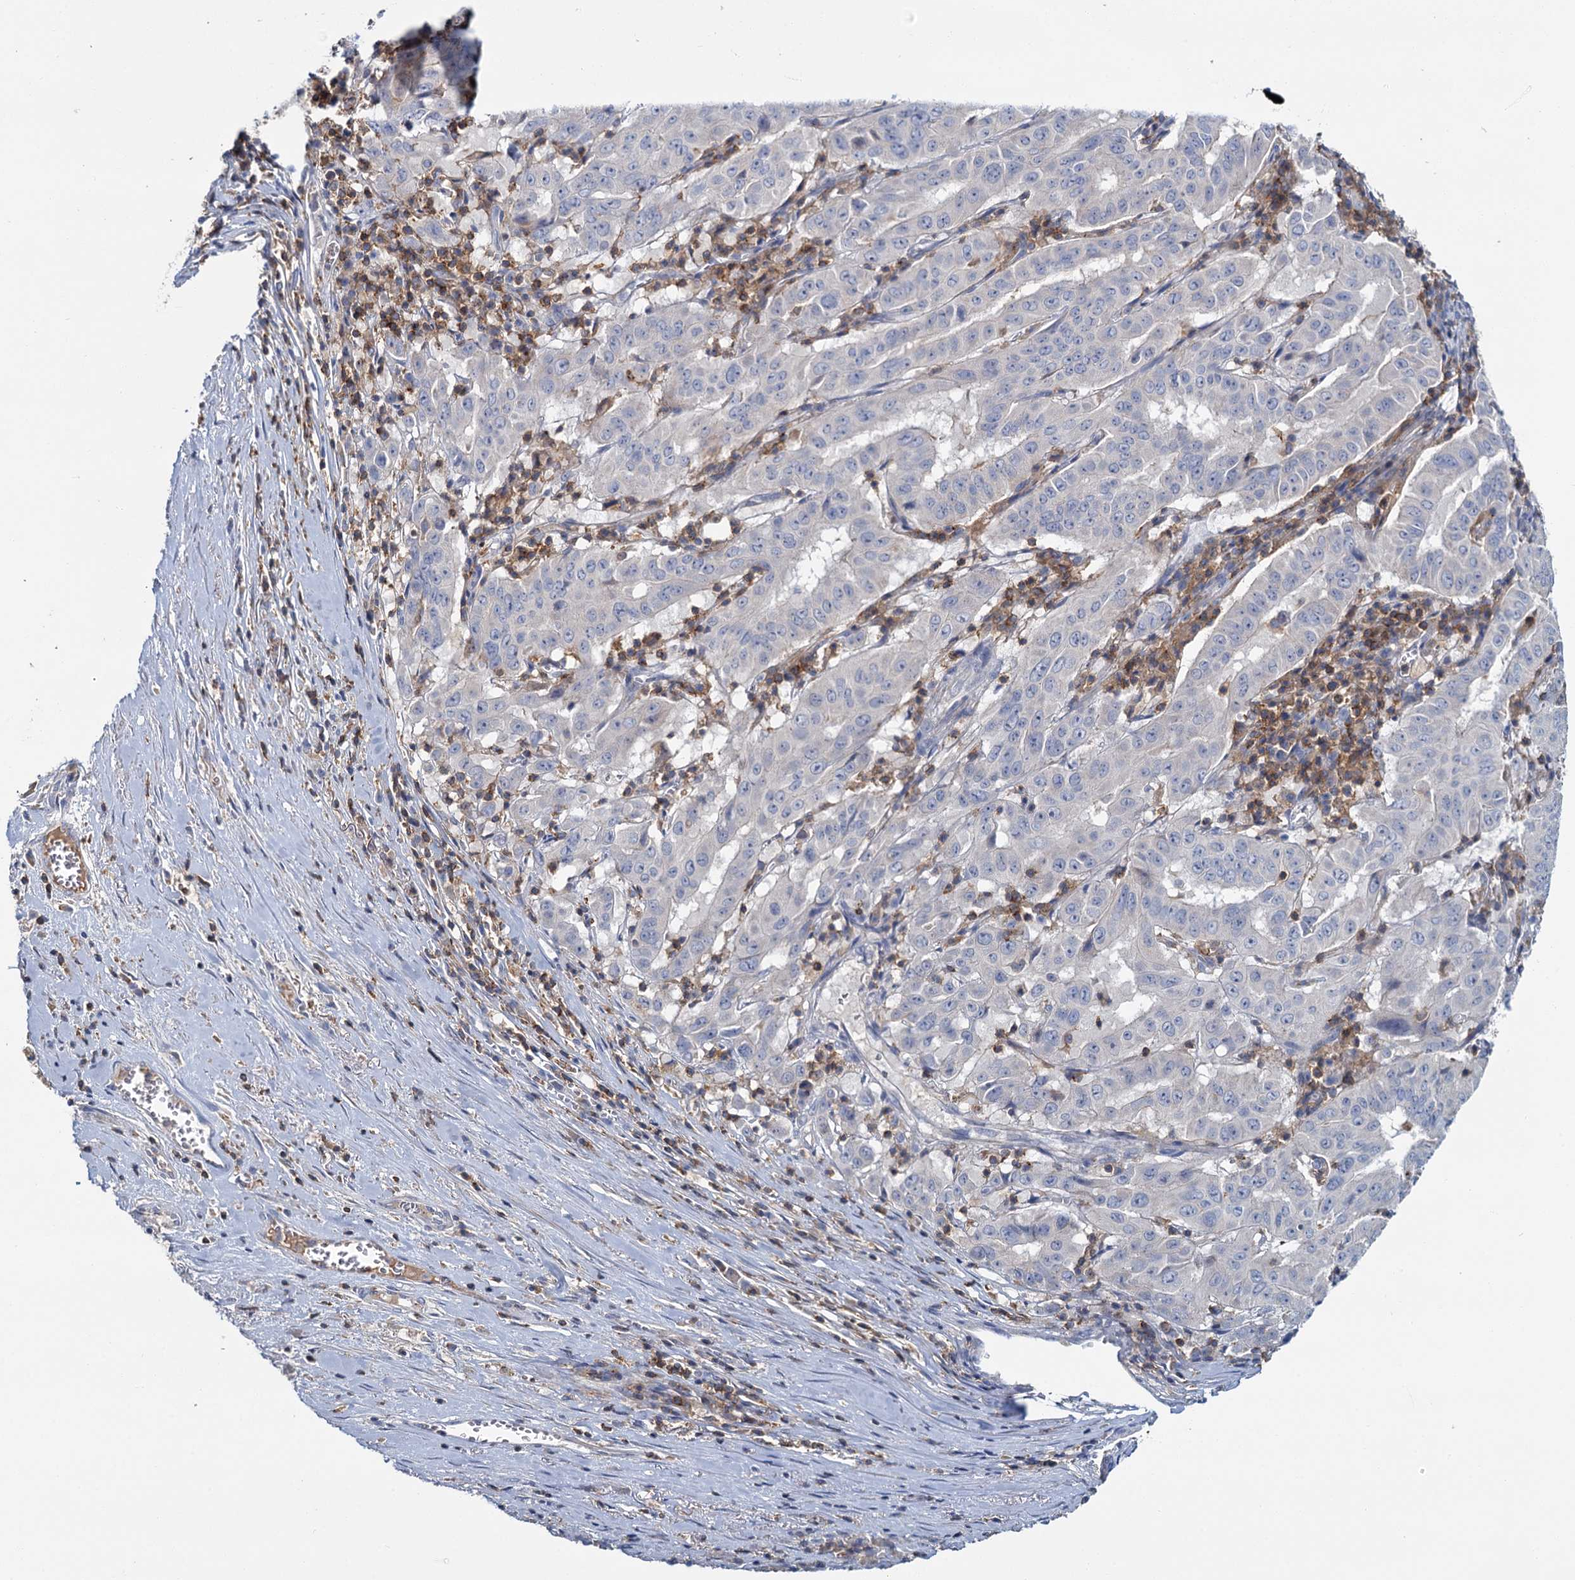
{"staining": {"intensity": "negative", "quantity": "none", "location": "none"}, "tissue": "pancreatic cancer", "cell_type": "Tumor cells", "image_type": "cancer", "snomed": [{"axis": "morphology", "description": "Adenocarcinoma, NOS"}, {"axis": "topography", "description": "Pancreas"}], "caption": "A micrograph of pancreatic adenocarcinoma stained for a protein shows no brown staining in tumor cells. (DAB immunohistochemistry visualized using brightfield microscopy, high magnification).", "gene": "FGFR2", "patient": {"sex": "male", "age": 63}}